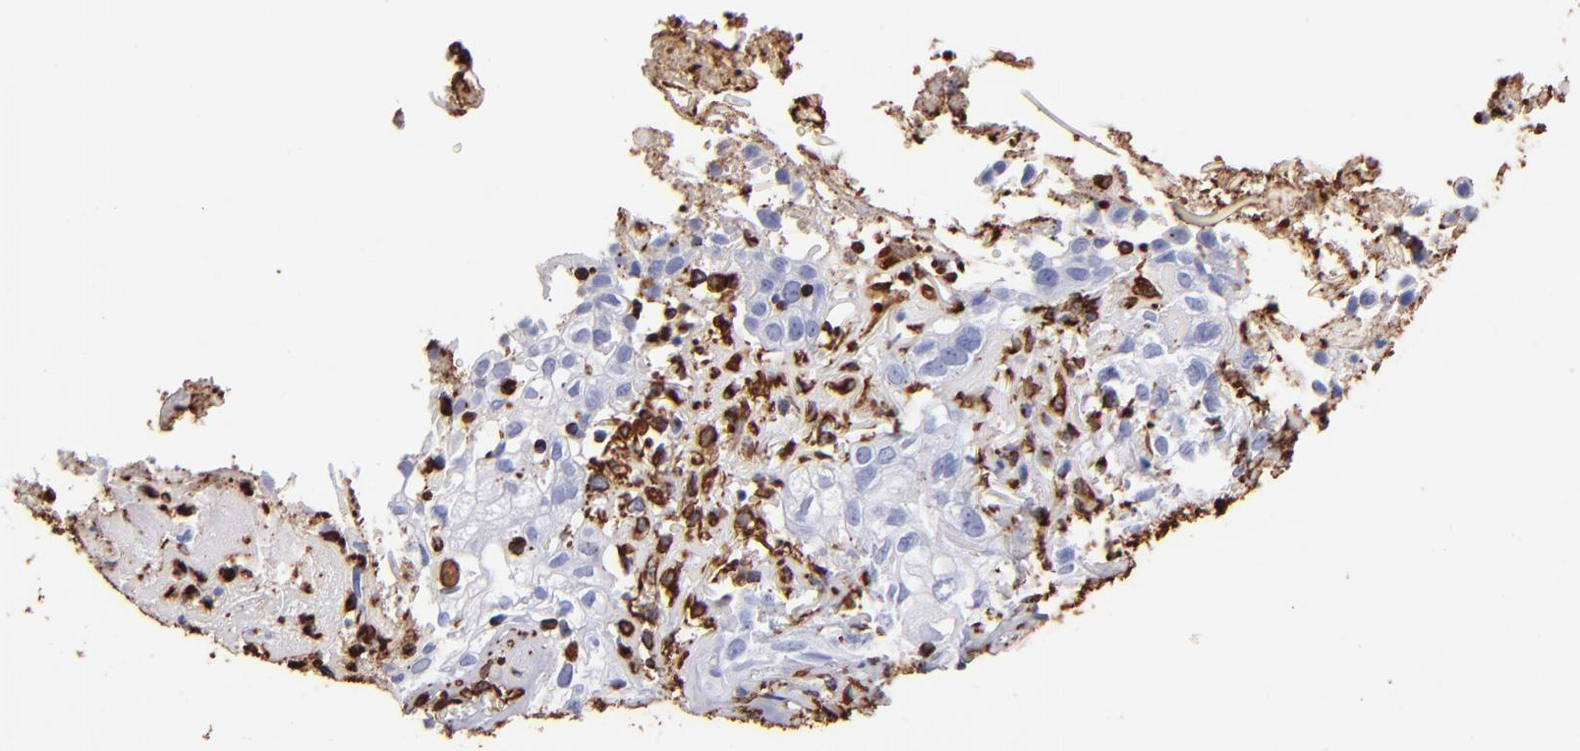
{"staining": {"intensity": "strong", "quantity": "<25%", "location": "cytoplasmic/membranous,nuclear"}, "tissue": "skin cancer", "cell_type": "Tumor cells", "image_type": "cancer", "snomed": [{"axis": "morphology", "description": "Squamous cell carcinoma, NOS"}, {"axis": "topography", "description": "Skin"}], "caption": "Immunohistochemistry (IHC) staining of skin cancer, which reveals medium levels of strong cytoplasmic/membranous and nuclear expression in approximately <25% of tumor cells indicating strong cytoplasmic/membranous and nuclear protein expression. The staining was performed using DAB (3,3'-diaminobenzidine) (brown) for protein detection and nuclei were counterstained in hematoxylin (blue).", "gene": "VIM", "patient": {"sex": "male", "age": 65}}